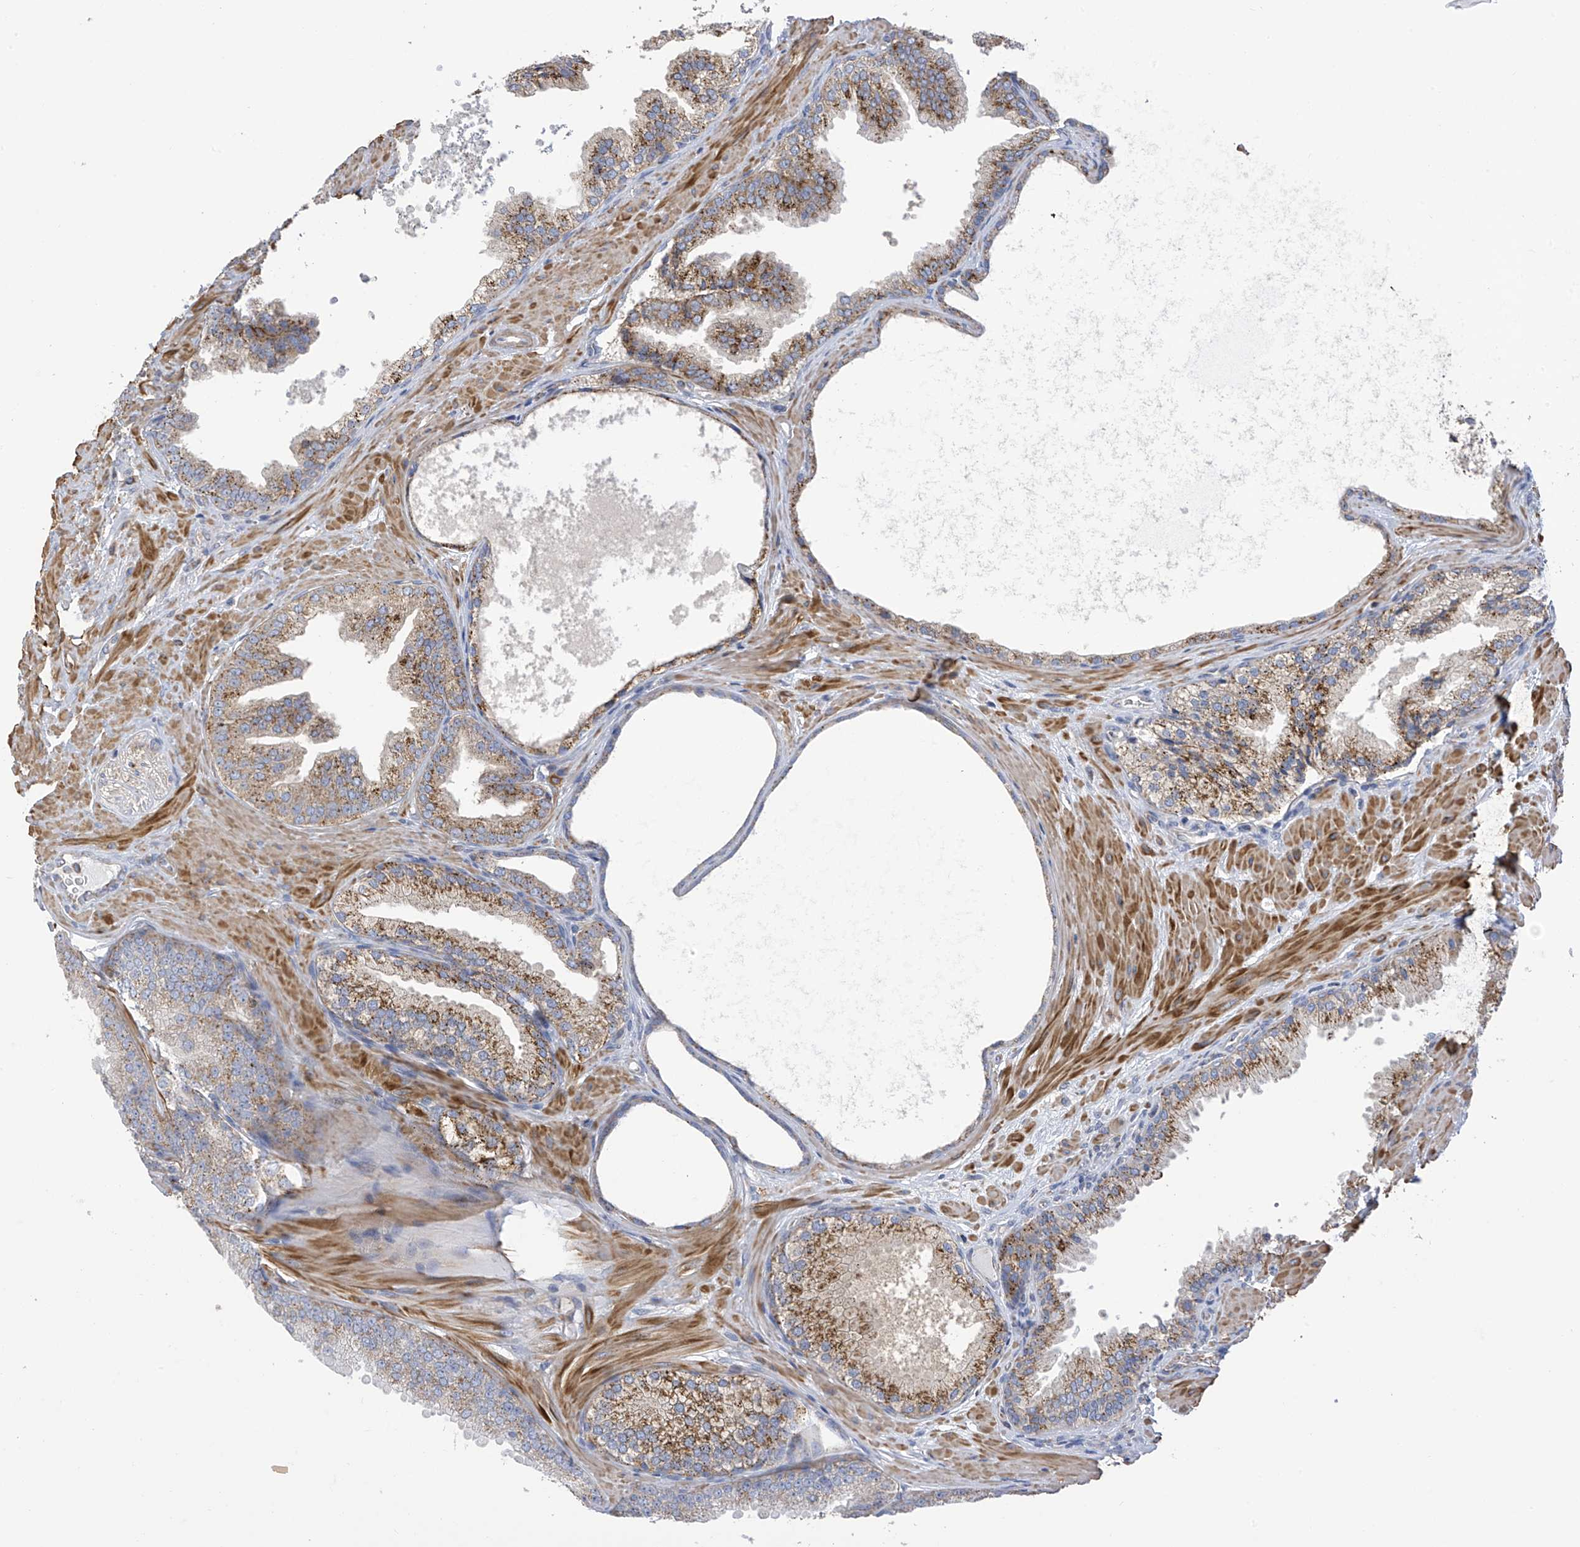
{"staining": {"intensity": "moderate", "quantity": ">75%", "location": "cytoplasmic/membranous"}, "tissue": "prostate cancer", "cell_type": "Tumor cells", "image_type": "cancer", "snomed": [{"axis": "morphology", "description": "Adenocarcinoma, Low grade"}, {"axis": "topography", "description": "Prostate"}], "caption": "Human prostate adenocarcinoma (low-grade) stained with a brown dye shows moderate cytoplasmic/membranous positive positivity in about >75% of tumor cells.", "gene": "ITM2B", "patient": {"sex": "male", "age": 63}}